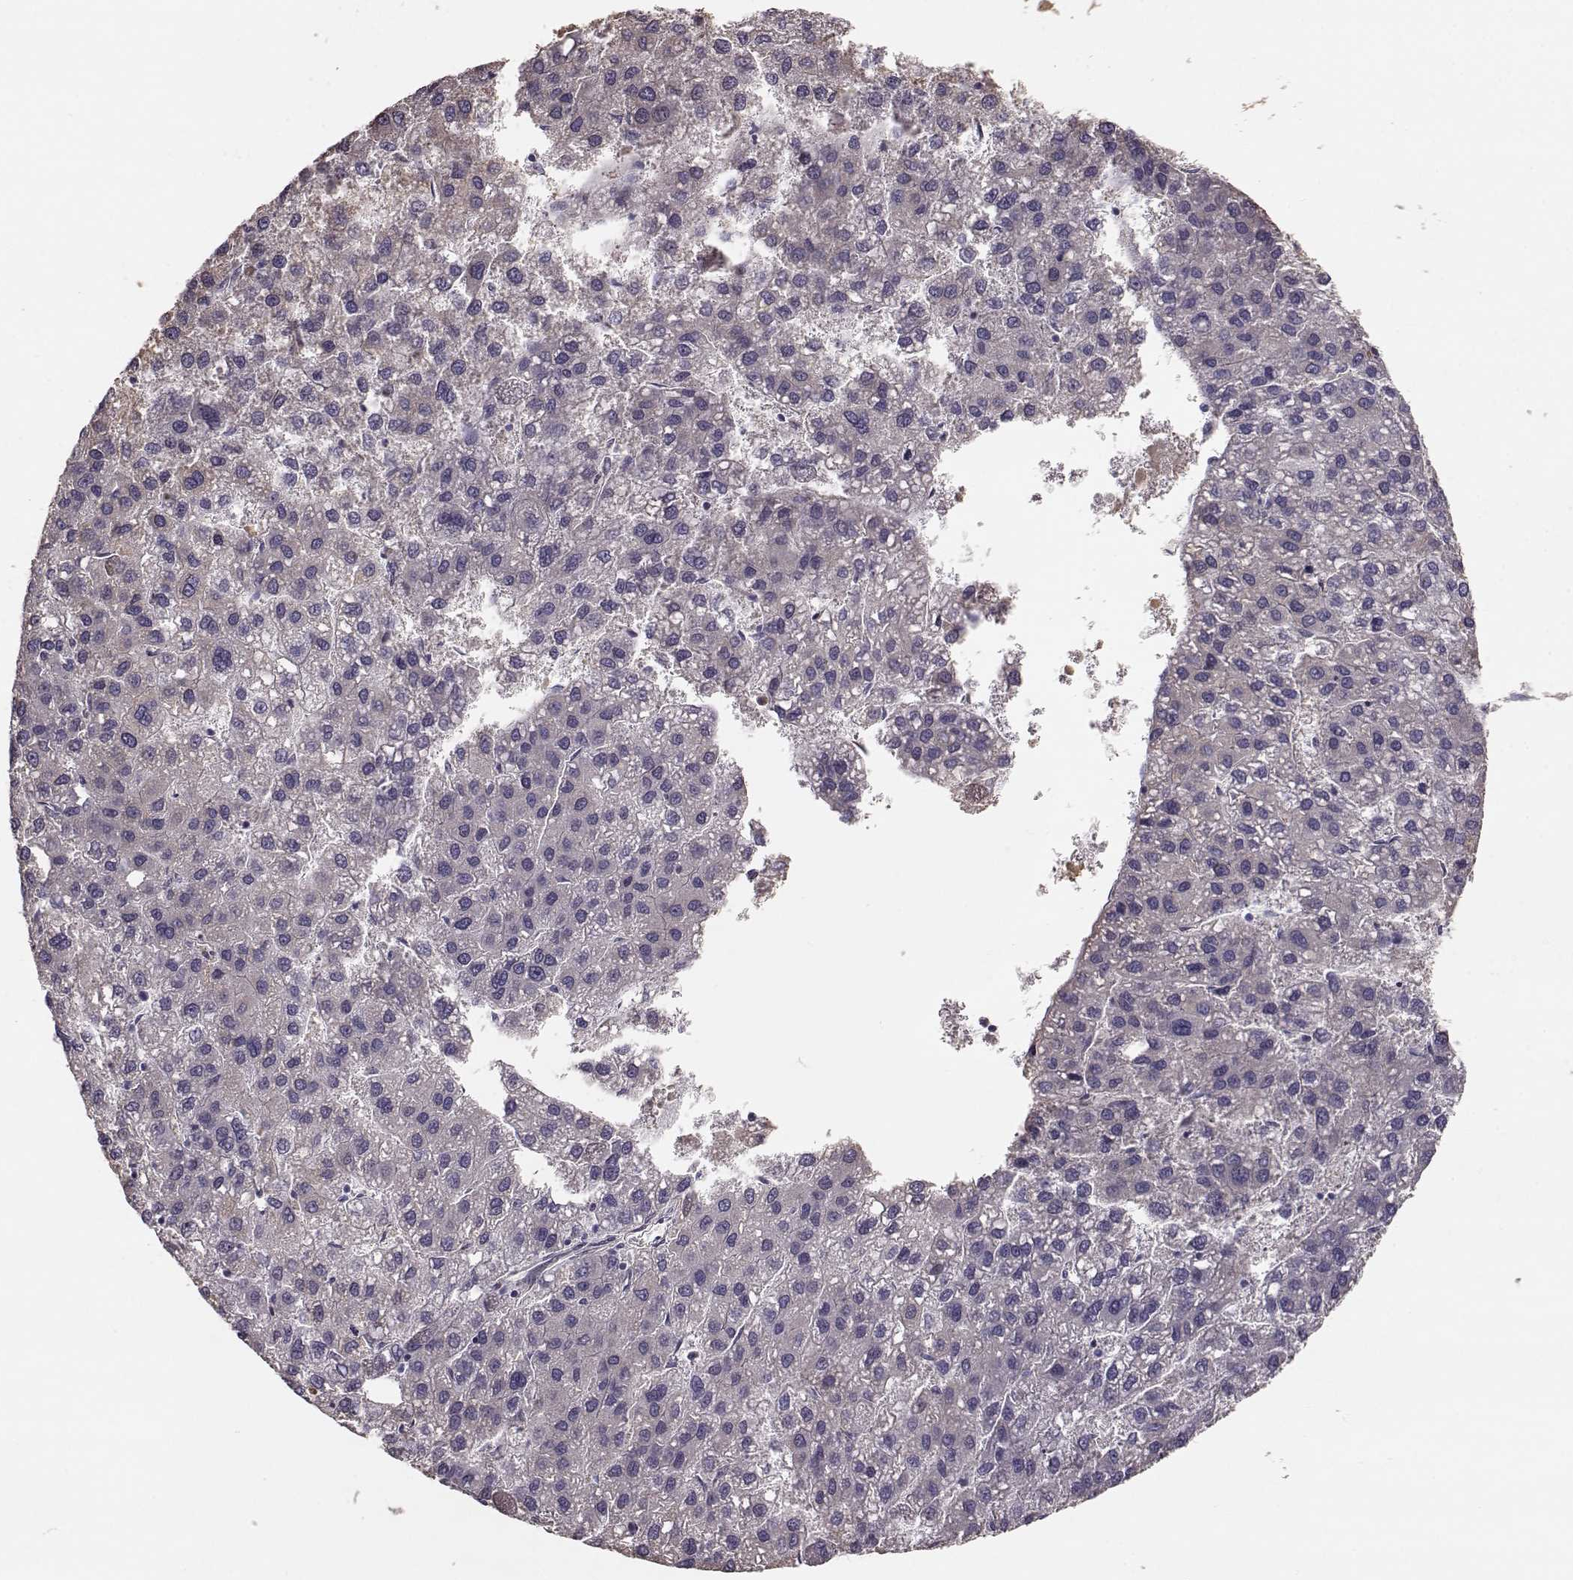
{"staining": {"intensity": "negative", "quantity": "none", "location": "none"}, "tissue": "liver cancer", "cell_type": "Tumor cells", "image_type": "cancer", "snomed": [{"axis": "morphology", "description": "Carcinoma, Hepatocellular, NOS"}, {"axis": "topography", "description": "Liver"}], "caption": "Histopathology image shows no protein expression in tumor cells of liver cancer tissue.", "gene": "GPR50", "patient": {"sex": "female", "age": 82}}